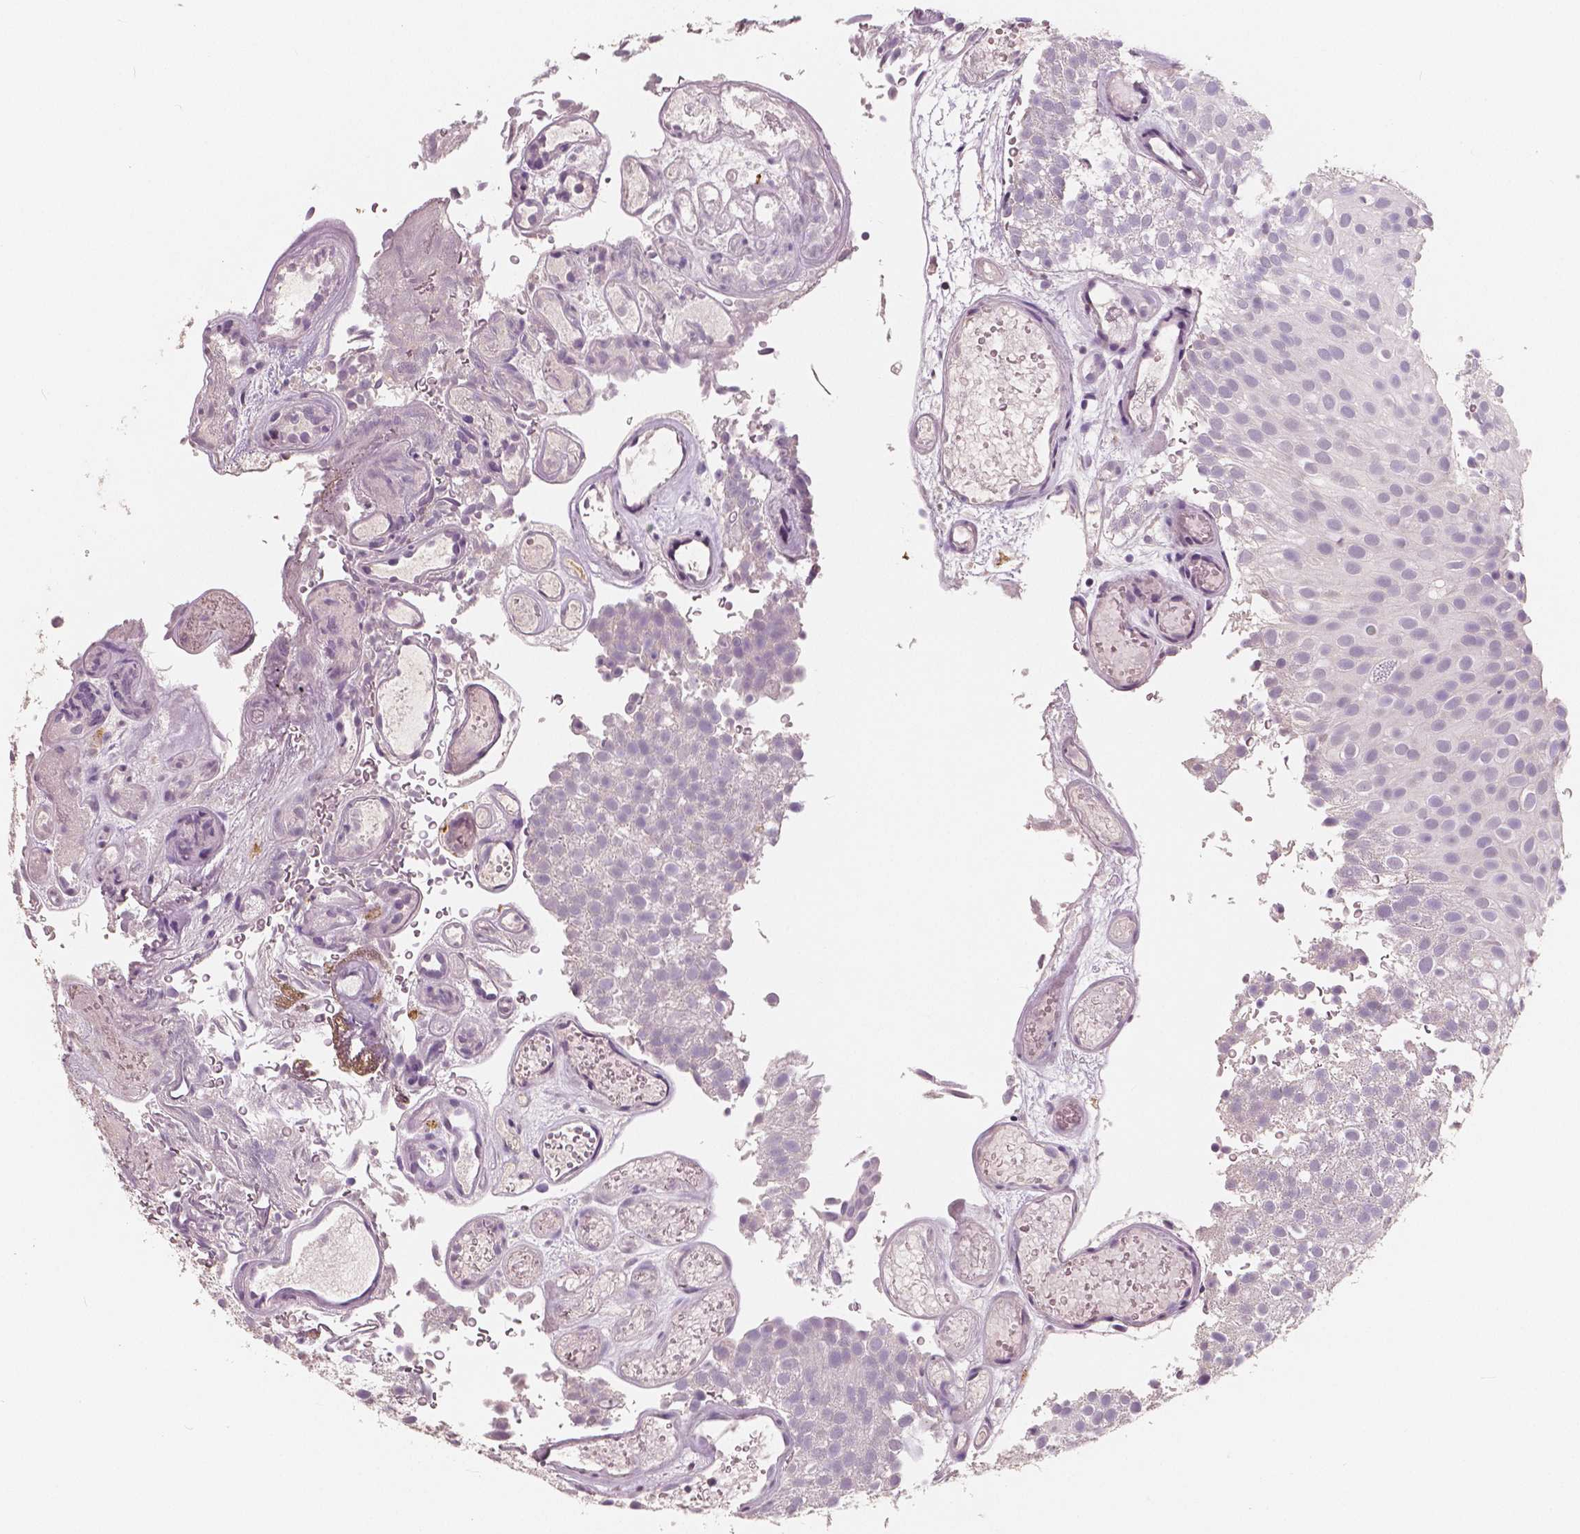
{"staining": {"intensity": "negative", "quantity": "none", "location": "none"}, "tissue": "urothelial cancer", "cell_type": "Tumor cells", "image_type": "cancer", "snomed": [{"axis": "morphology", "description": "Urothelial carcinoma, Low grade"}, {"axis": "topography", "description": "Urinary bladder"}], "caption": "This is an immunohistochemistry histopathology image of urothelial carcinoma (low-grade). There is no positivity in tumor cells.", "gene": "KIT", "patient": {"sex": "male", "age": 78}}